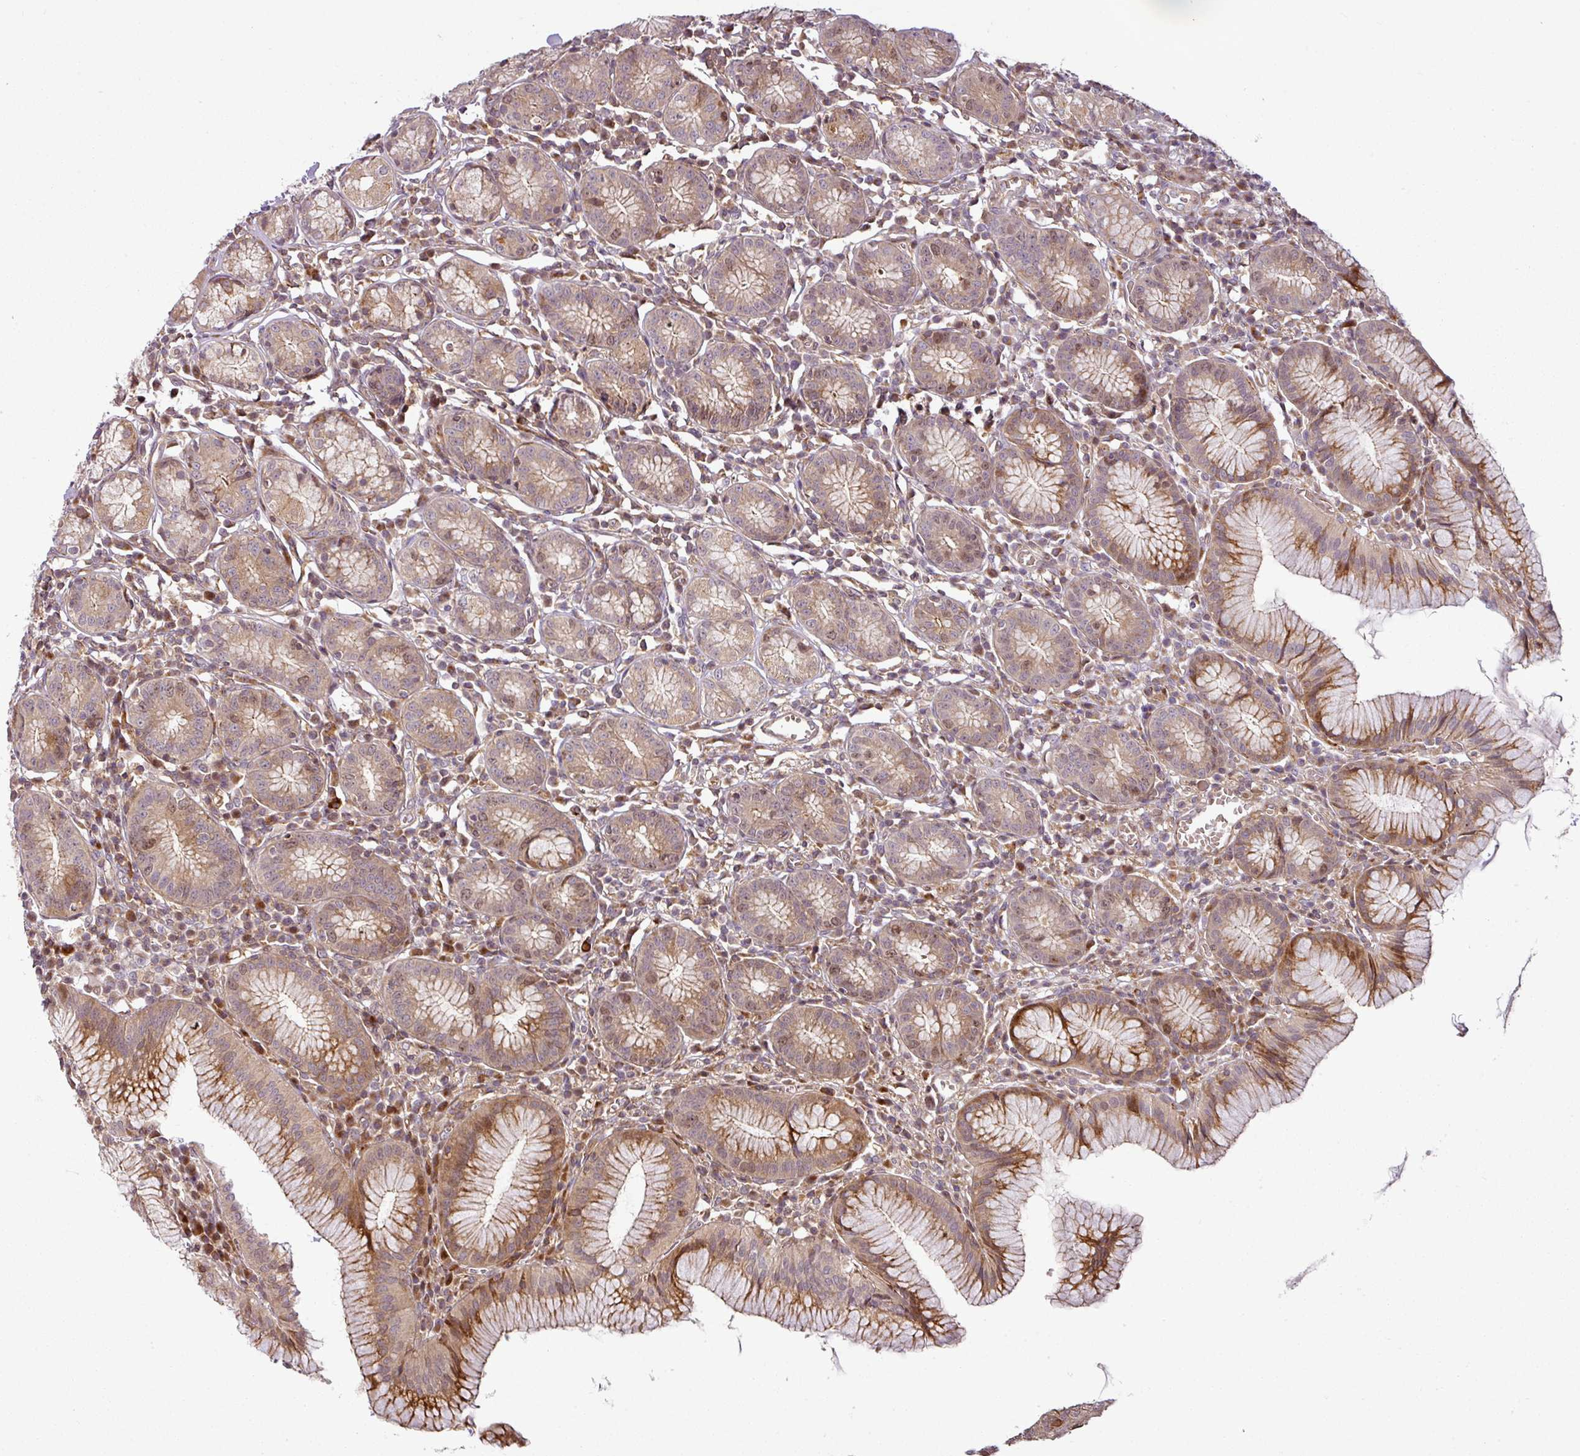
{"staining": {"intensity": "strong", "quantity": "25%-75%", "location": "cytoplasmic/membranous,nuclear"}, "tissue": "stomach", "cell_type": "Glandular cells", "image_type": "normal", "snomed": [{"axis": "morphology", "description": "Normal tissue, NOS"}, {"axis": "topography", "description": "Stomach"}], "caption": "Brown immunohistochemical staining in normal human stomach demonstrates strong cytoplasmic/membranous,nuclear expression in about 25%-75% of glandular cells.", "gene": "ATAT1", "patient": {"sex": "male", "age": 55}}